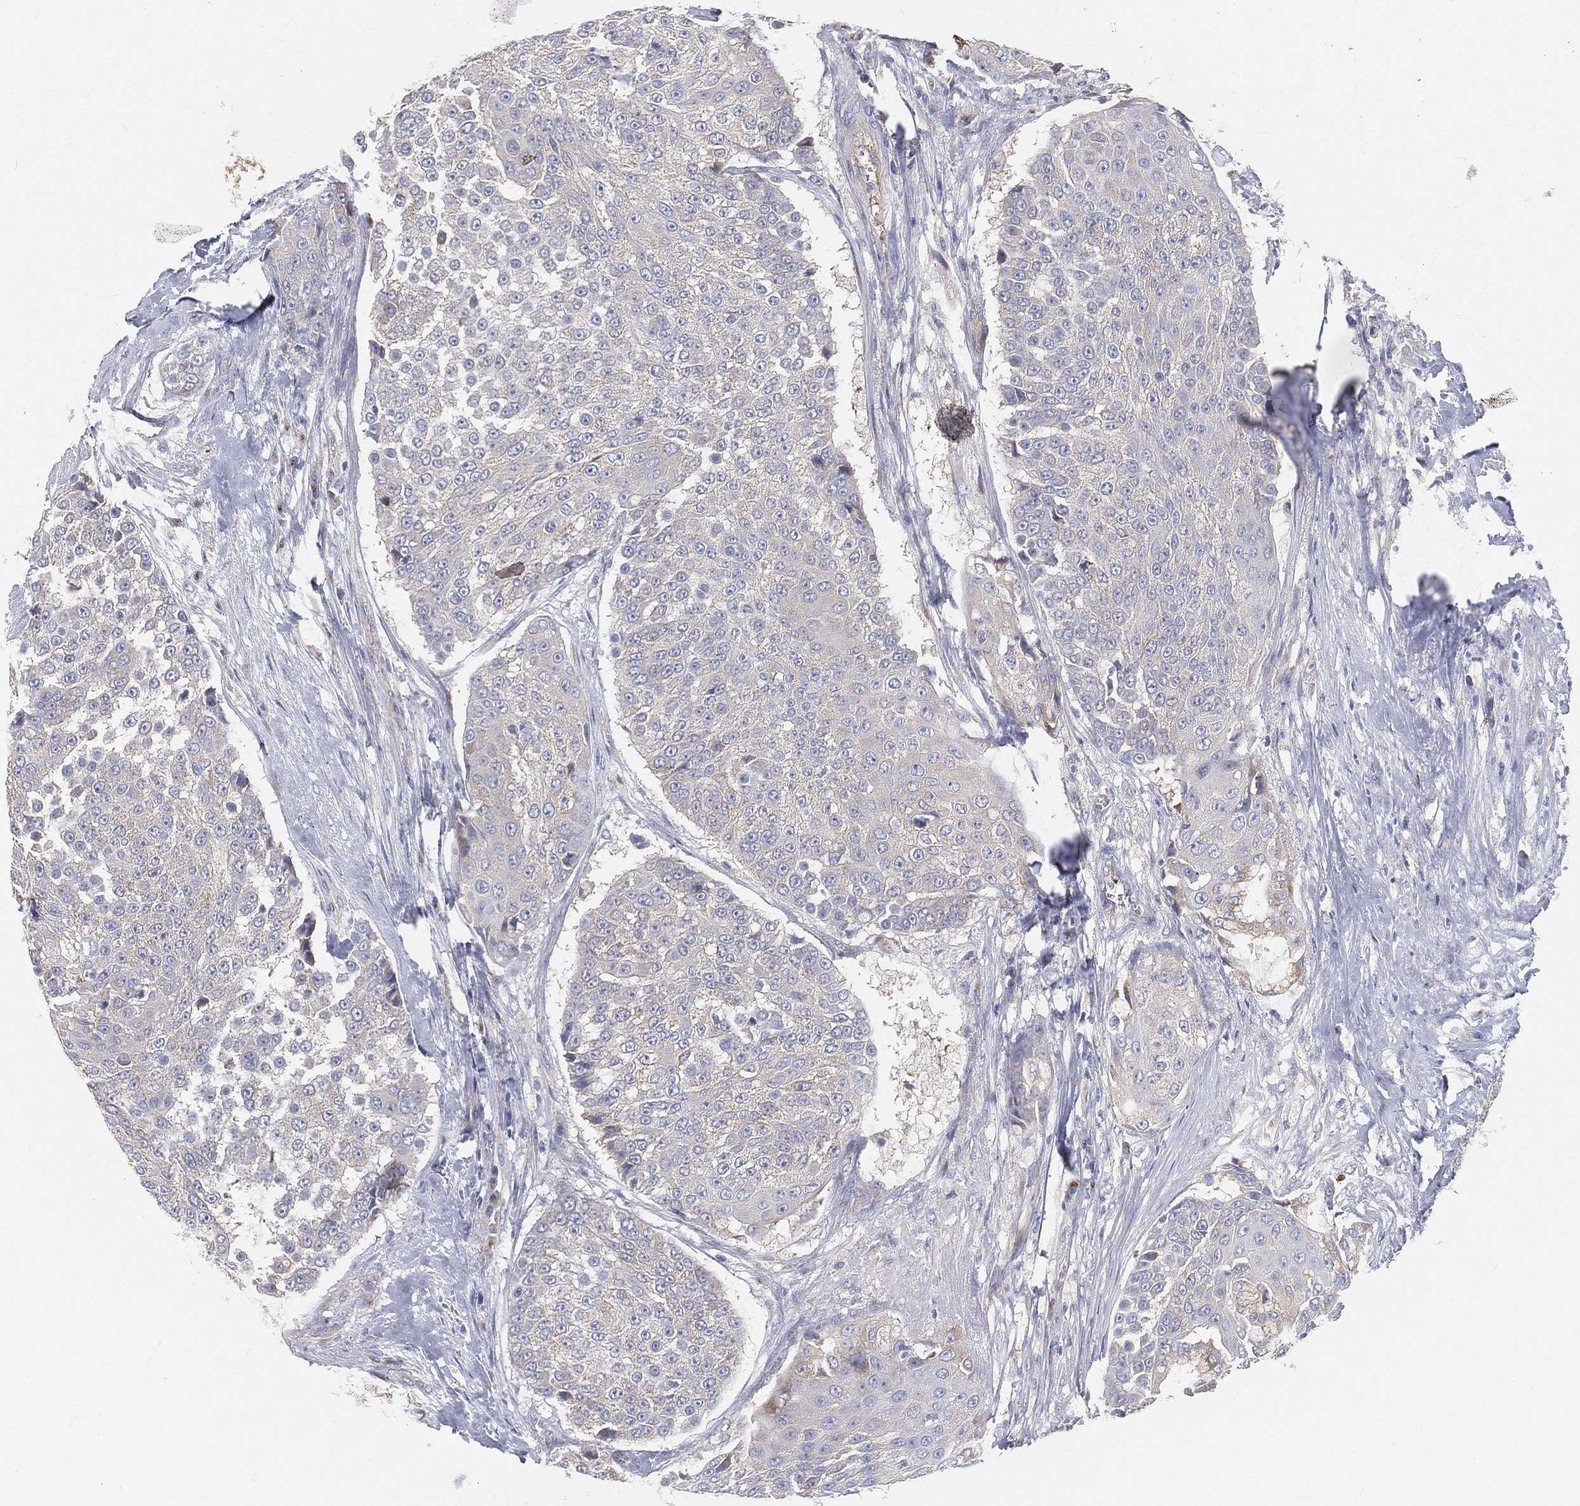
{"staining": {"intensity": "negative", "quantity": "none", "location": "none"}, "tissue": "urothelial cancer", "cell_type": "Tumor cells", "image_type": "cancer", "snomed": [{"axis": "morphology", "description": "Urothelial carcinoma, High grade"}, {"axis": "topography", "description": "Urinary bladder"}], "caption": "The histopathology image exhibits no significant expression in tumor cells of urothelial cancer.", "gene": "TMEM25", "patient": {"sex": "female", "age": 63}}